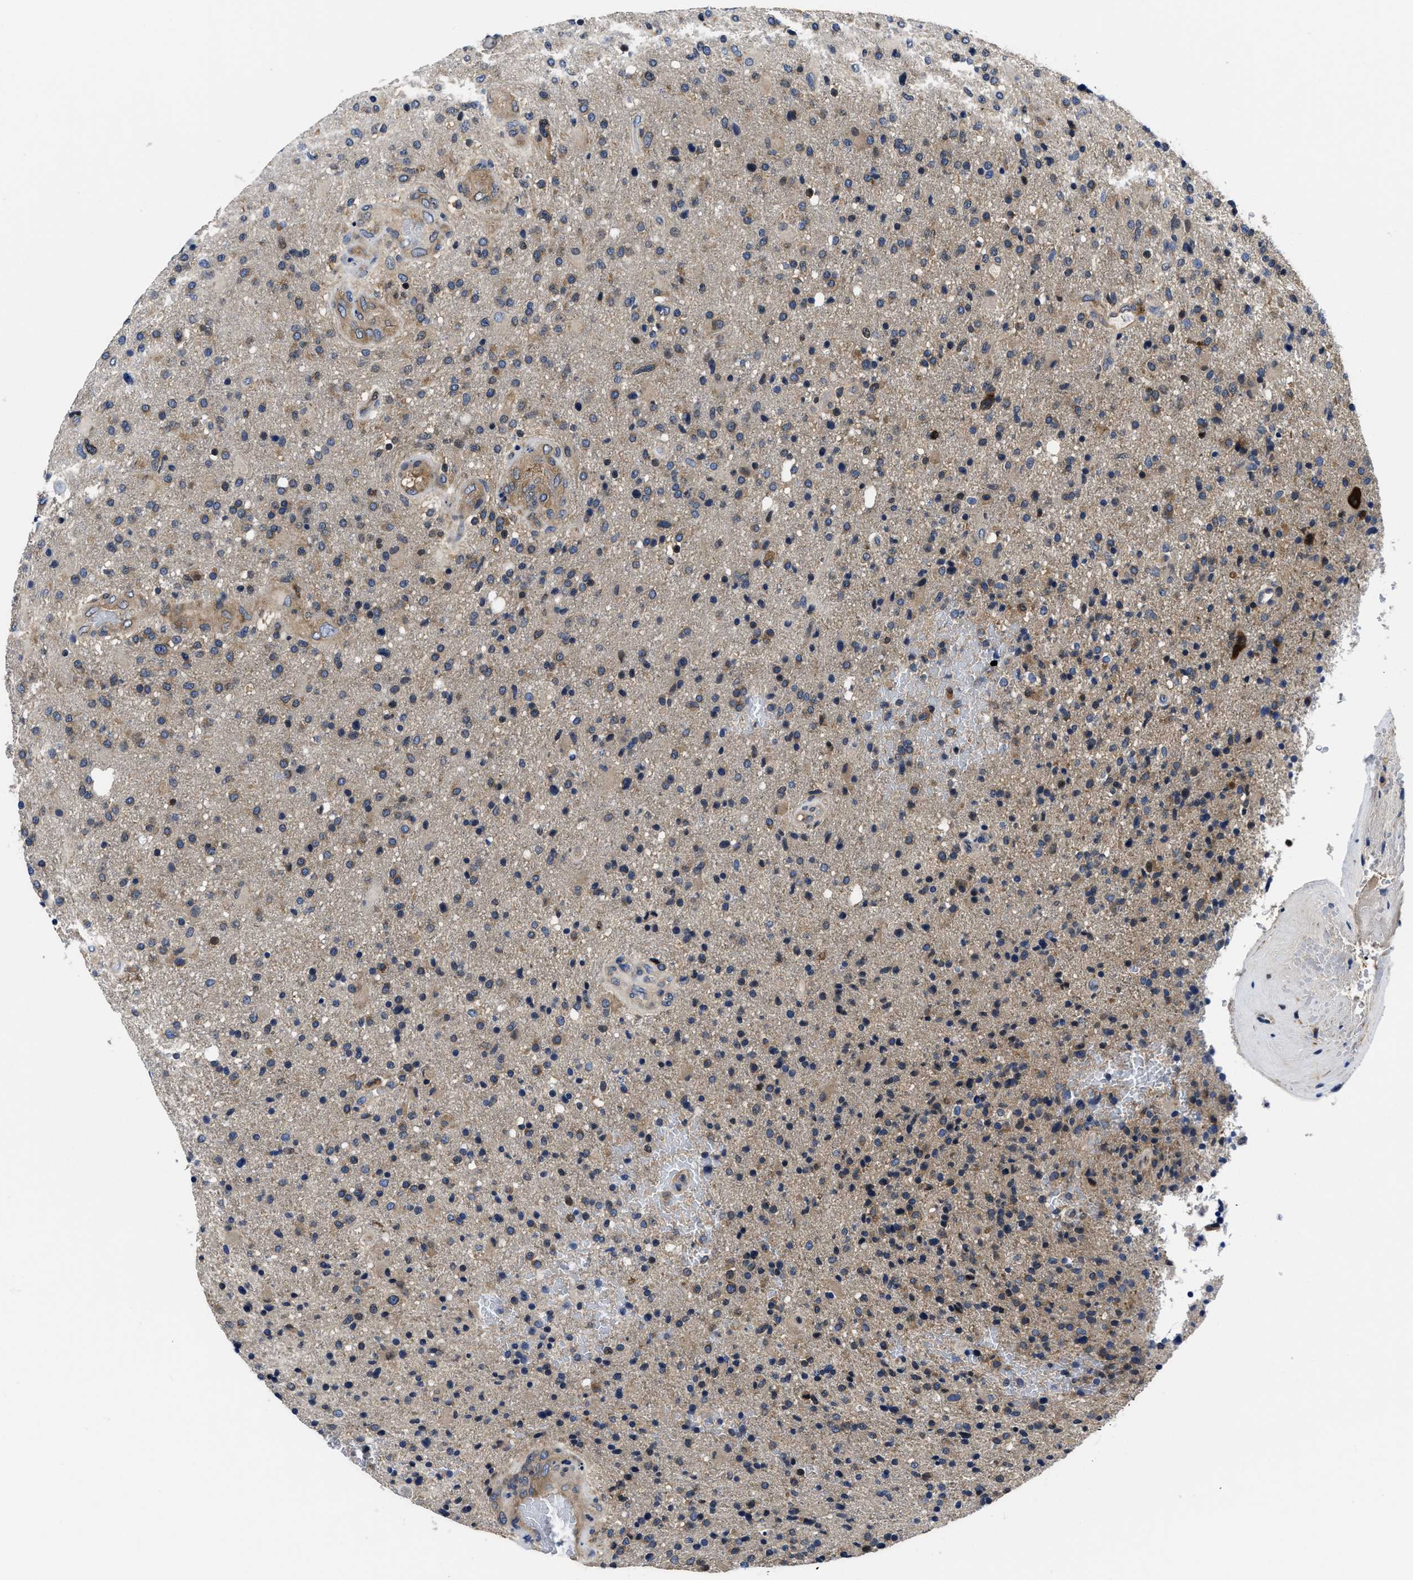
{"staining": {"intensity": "moderate", "quantity": "<25%", "location": "cytoplasmic/membranous"}, "tissue": "glioma", "cell_type": "Tumor cells", "image_type": "cancer", "snomed": [{"axis": "morphology", "description": "Glioma, malignant, High grade"}, {"axis": "topography", "description": "Brain"}], "caption": "High-magnification brightfield microscopy of glioma stained with DAB (brown) and counterstained with hematoxylin (blue). tumor cells exhibit moderate cytoplasmic/membranous expression is appreciated in approximately<25% of cells.", "gene": "YARS1", "patient": {"sex": "male", "age": 72}}